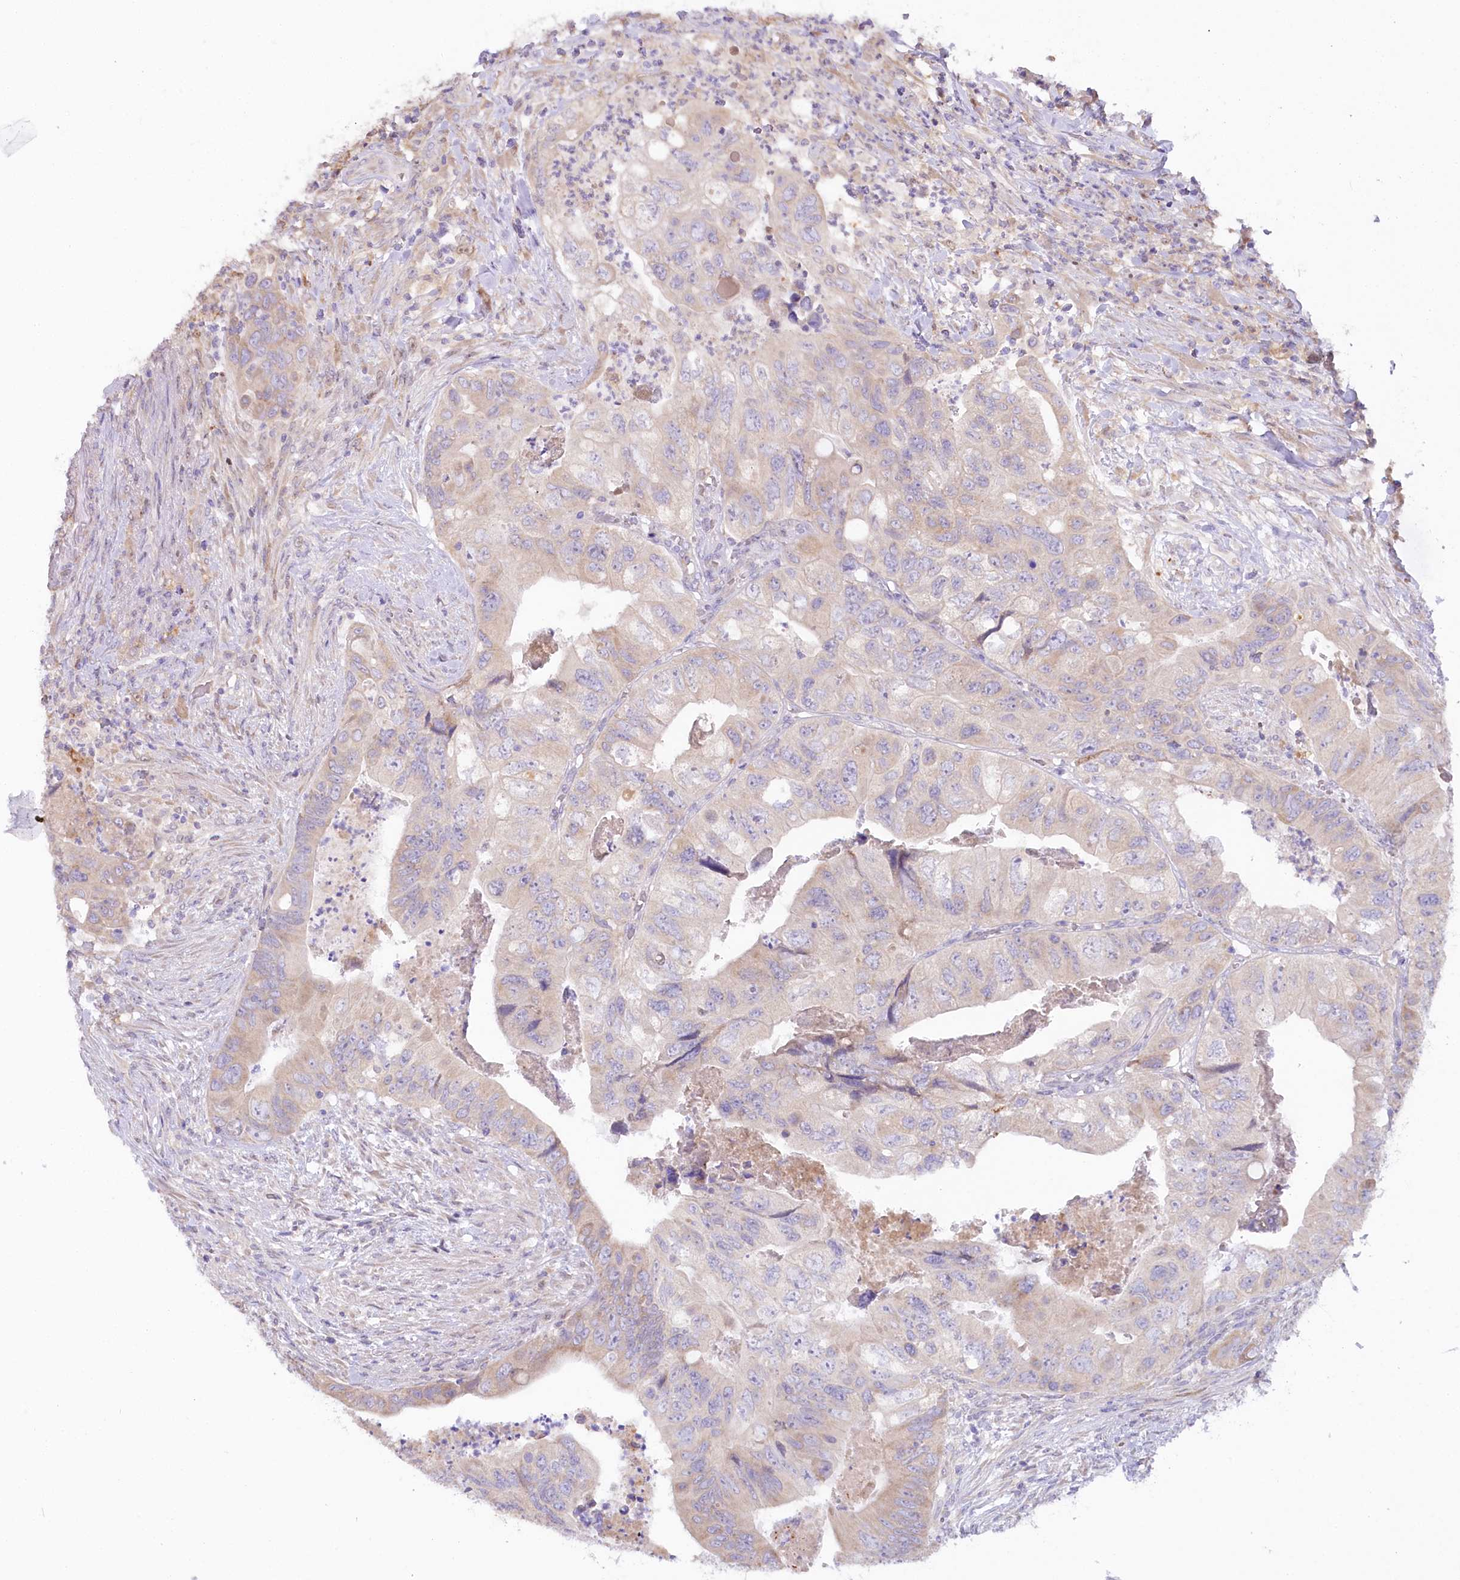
{"staining": {"intensity": "weak", "quantity": "25%-75%", "location": "cytoplasmic/membranous"}, "tissue": "colorectal cancer", "cell_type": "Tumor cells", "image_type": "cancer", "snomed": [{"axis": "morphology", "description": "Adenocarcinoma, NOS"}, {"axis": "topography", "description": "Rectum"}], "caption": "Adenocarcinoma (colorectal) stained with a brown dye reveals weak cytoplasmic/membranous positive staining in approximately 25%-75% of tumor cells.", "gene": "MYOZ1", "patient": {"sex": "male", "age": 63}}